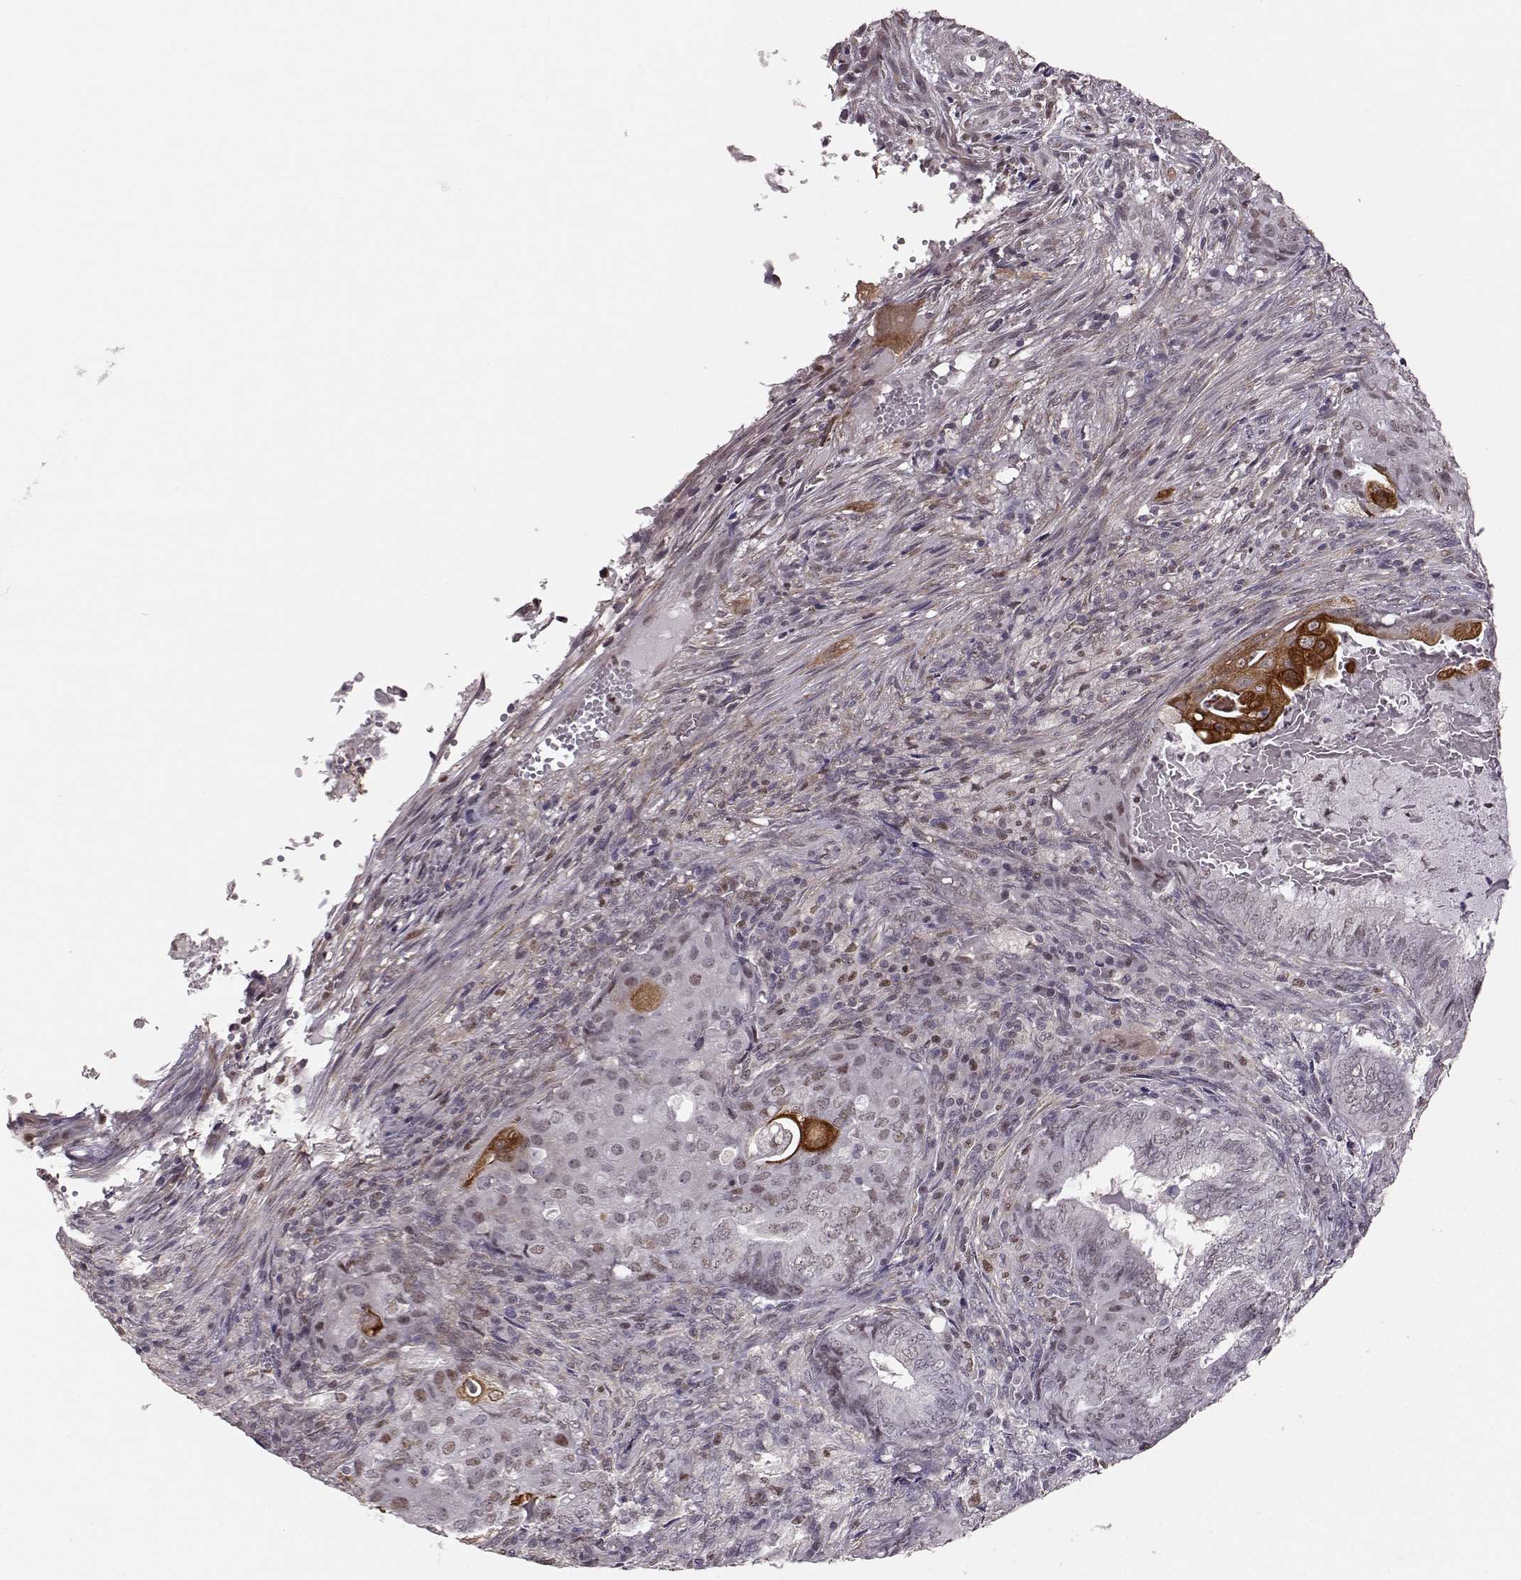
{"staining": {"intensity": "weak", "quantity": "25%-75%", "location": "nuclear"}, "tissue": "endometrial cancer", "cell_type": "Tumor cells", "image_type": "cancer", "snomed": [{"axis": "morphology", "description": "Adenocarcinoma, NOS"}, {"axis": "topography", "description": "Endometrium"}], "caption": "Immunohistochemical staining of endometrial adenocarcinoma exhibits low levels of weak nuclear expression in approximately 25%-75% of tumor cells.", "gene": "KLF6", "patient": {"sex": "female", "age": 62}}